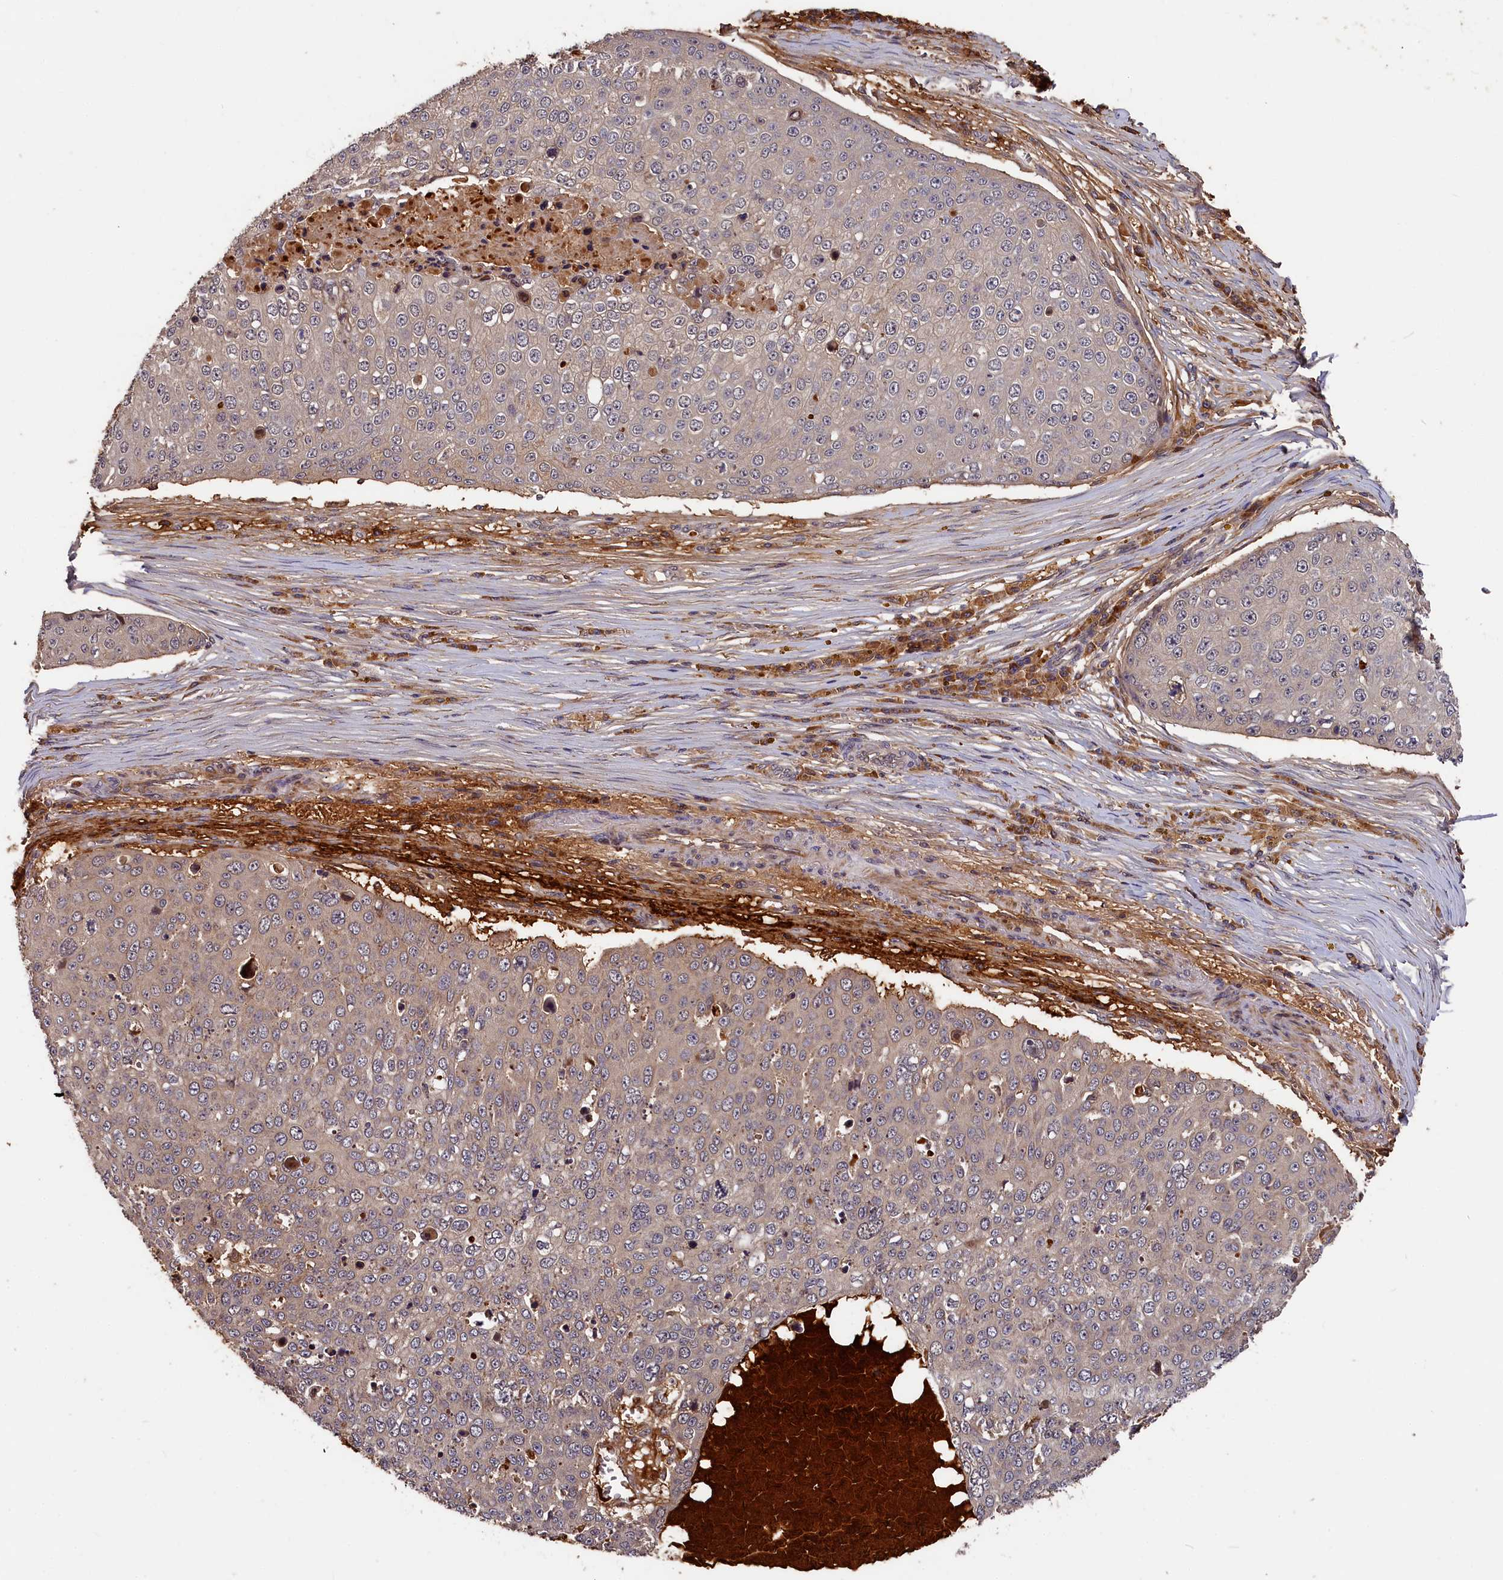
{"staining": {"intensity": "negative", "quantity": "none", "location": "none"}, "tissue": "skin cancer", "cell_type": "Tumor cells", "image_type": "cancer", "snomed": [{"axis": "morphology", "description": "Squamous cell carcinoma, NOS"}, {"axis": "topography", "description": "Skin"}], "caption": "This is a image of IHC staining of skin cancer, which shows no staining in tumor cells. (Stains: DAB IHC with hematoxylin counter stain, Microscopy: brightfield microscopy at high magnification).", "gene": "ITIH1", "patient": {"sex": "male", "age": 71}}